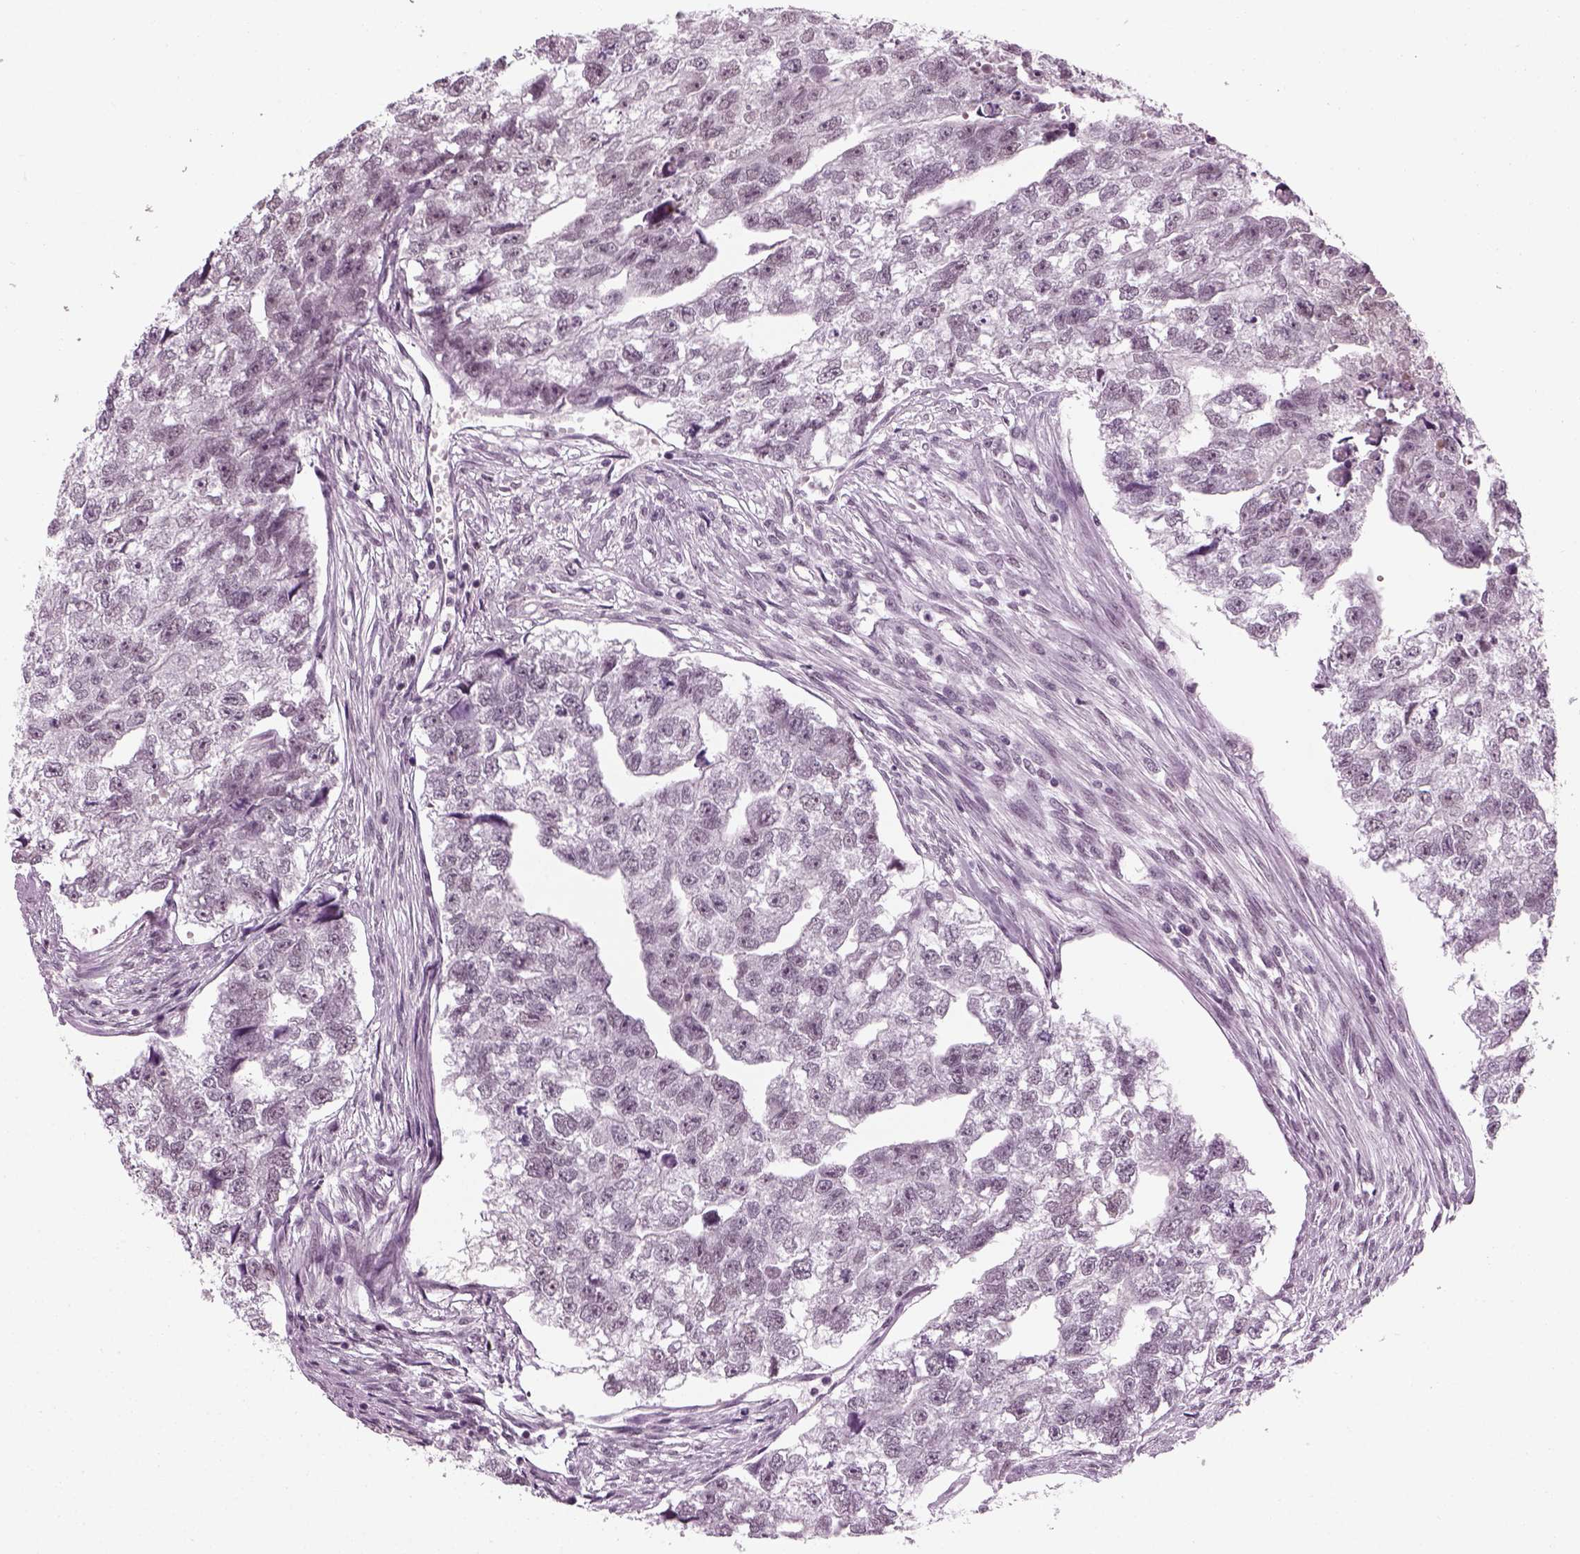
{"staining": {"intensity": "negative", "quantity": "none", "location": "none"}, "tissue": "testis cancer", "cell_type": "Tumor cells", "image_type": "cancer", "snomed": [{"axis": "morphology", "description": "Carcinoma, Embryonal, NOS"}, {"axis": "morphology", "description": "Teratoma, malignant, NOS"}, {"axis": "topography", "description": "Testis"}], "caption": "Immunohistochemical staining of embryonal carcinoma (testis) displays no significant positivity in tumor cells. (Brightfield microscopy of DAB IHC at high magnification).", "gene": "KCNG2", "patient": {"sex": "male", "age": 44}}